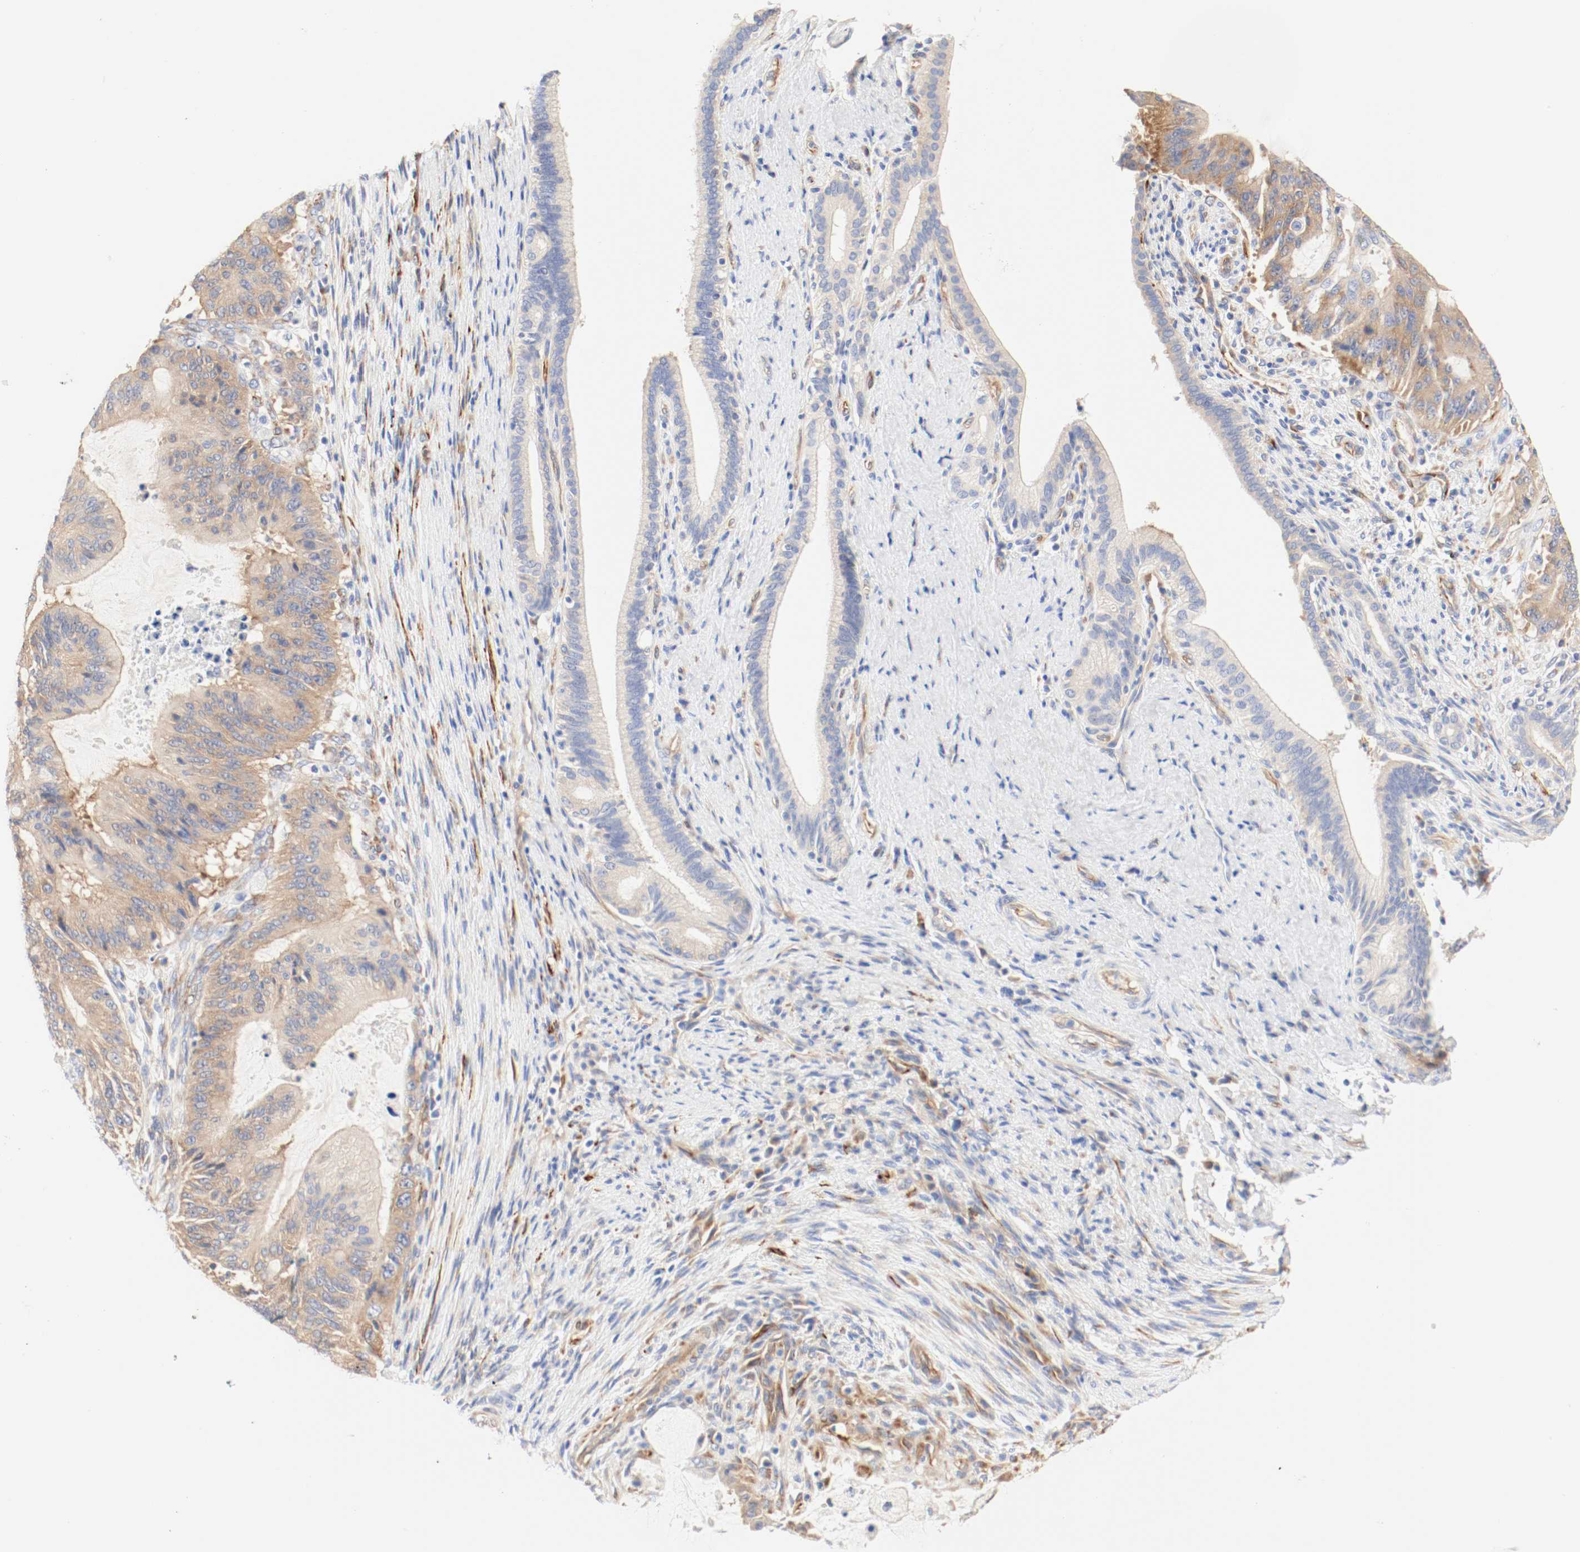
{"staining": {"intensity": "moderate", "quantity": ">75%", "location": "cytoplasmic/membranous"}, "tissue": "liver cancer", "cell_type": "Tumor cells", "image_type": "cancer", "snomed": [{"axis": "morphology", "description": "Cholangiocarcinoma"}, {"axis": "topography", "description": "Liver"}], "caption": "Moderate cytoplasmic/membranous protein staining is appreciated in approximately >75% of tumor cells in cholangiocarcinoma (liver). The staining was performed using DAB to visualize the protein expression in brown, while the nuclei were stained in blue with hematoxylin (Magnification: 20x).", "gene": "GIT1", "patient": {"sex": "female", "age": 73}}